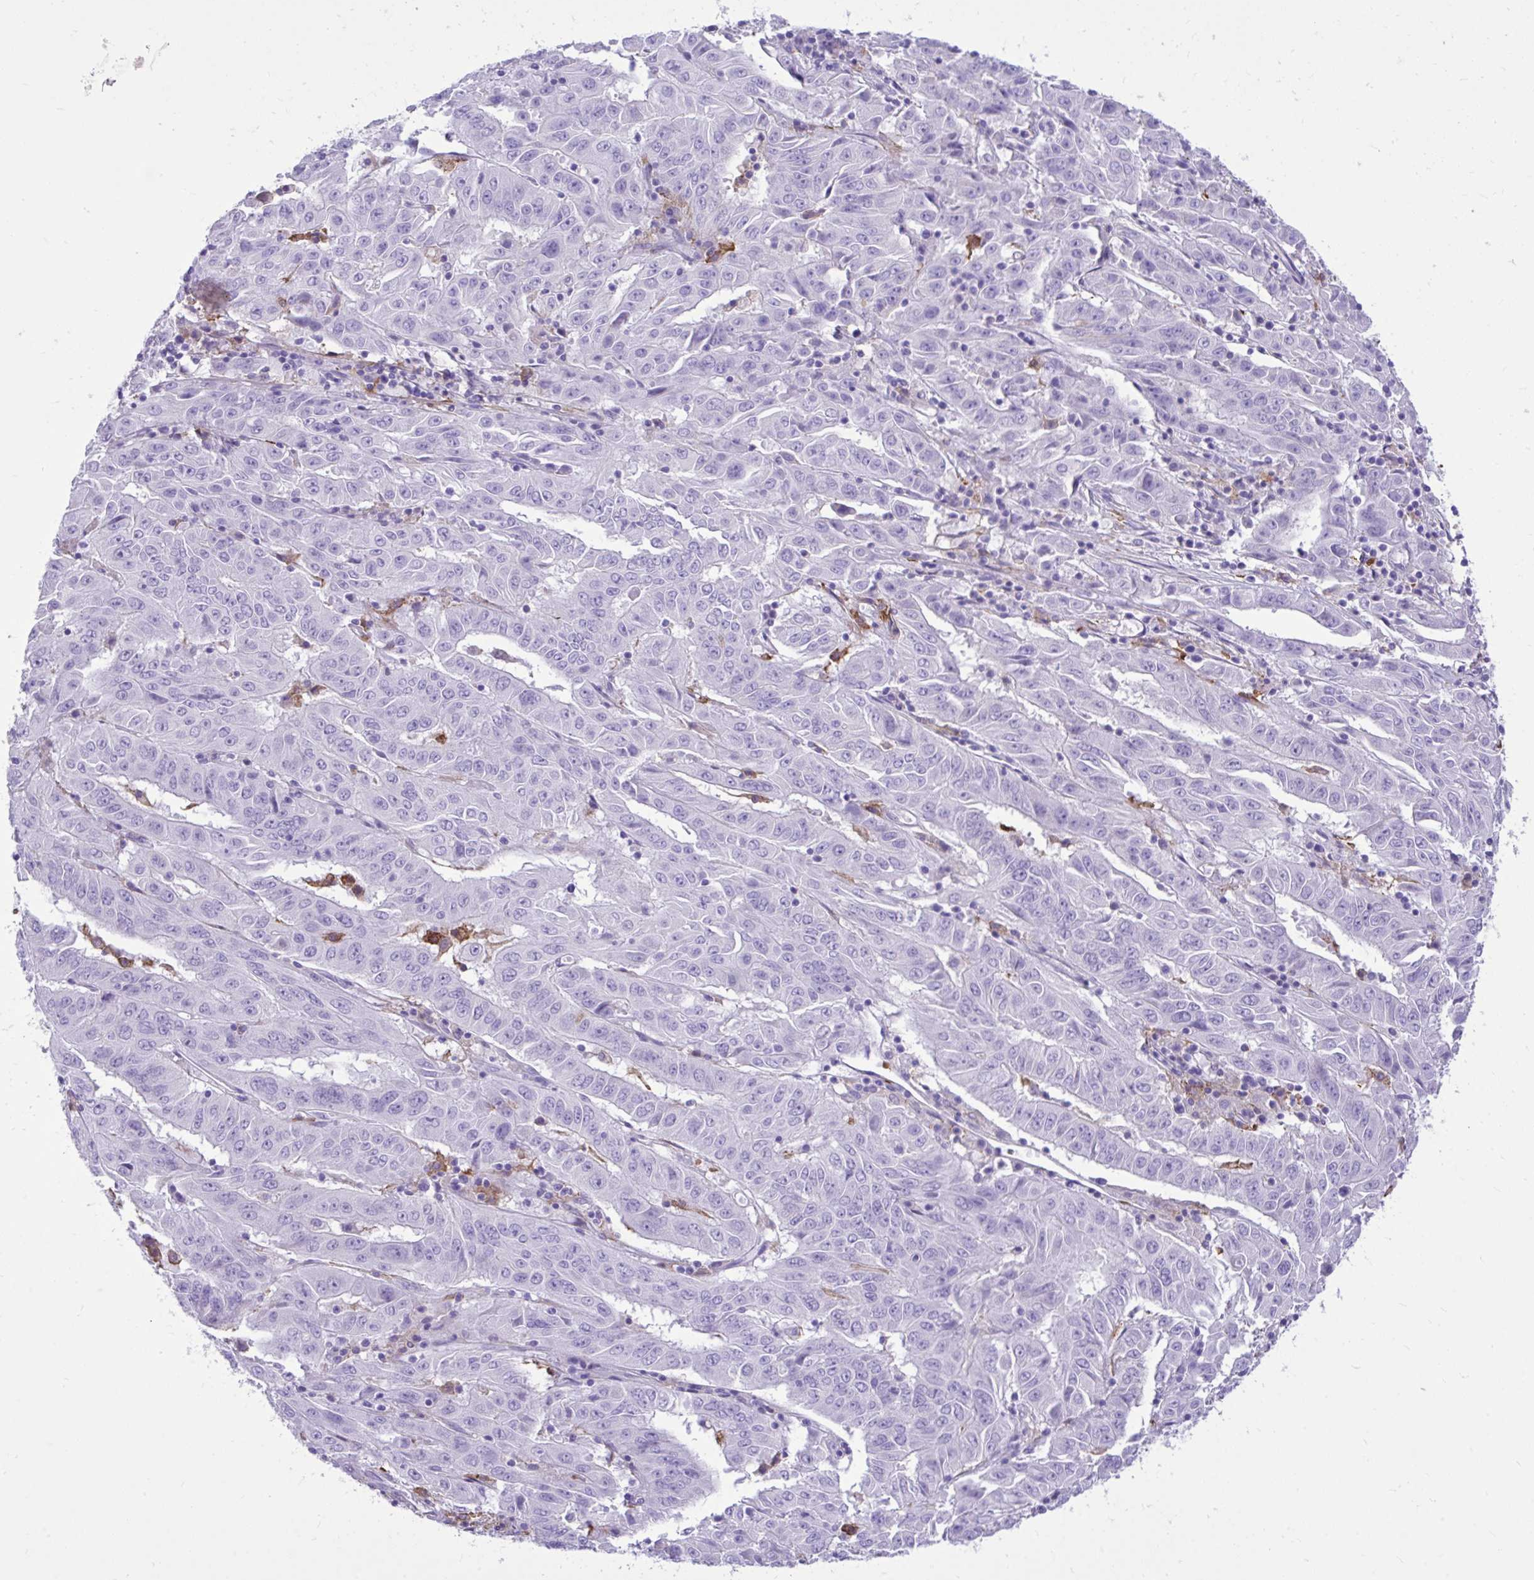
{"staining": {"intensity": "negative", "quantity": "none", "location": "none"}, "tissue": "pancreatic cancer", "cell_type": "Tumor cells", "image_type": "cancer", "snomed": [{"axis": "morphology", "description": "Adenocarcinoma, NOS"}, {"axis": "topography", "description": "Pancreas"}], "caption": "IHC histopathology image of pancreatic adenocarcinoma stained for a protein (brown), which exhibits no positivity in tumor cells. Nuclei are stained in blue.", "gene": "TLR7", "patient": {"sex": "male", "age": 63}}